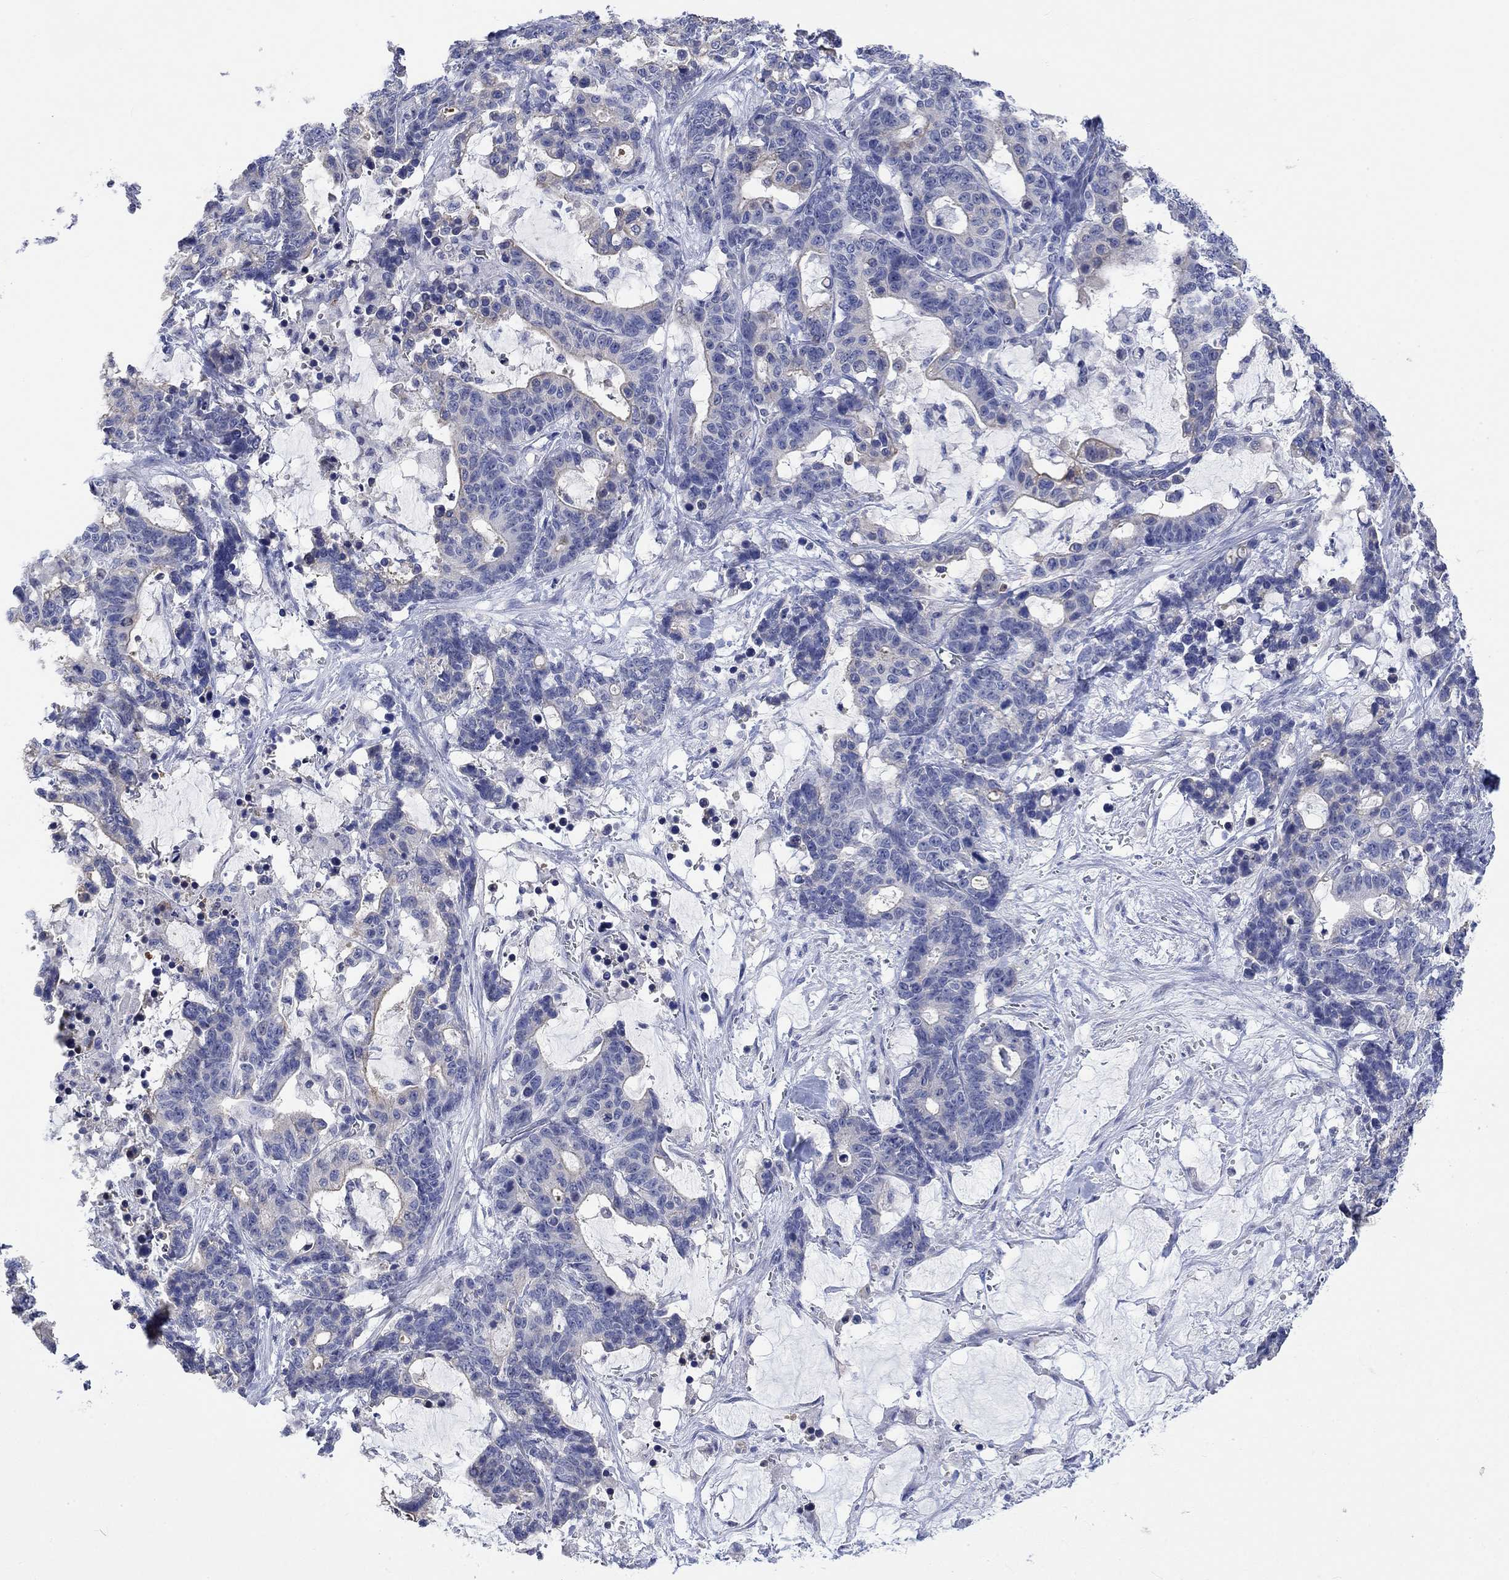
{"staining": {"intensity": "weak", "quantity": "<25%", "location": "cytoplasmic/membranous"}, "tissue": "stomach cancer", "cell_type": "Tumor cells", "image_type": "cancer", "snomed": [{"axis": "morphology", "description": "Normal tissue, NOS"}, {"axis": "morphology", "description": "Adenocarcinoma, NOS"}, {"axis": "topography", "description": "Stomach"}], "caption": "Photomicrograph shows no significant protein expression in tumor cells of stomach adenocarcinoma.", "gene": "AGRP", "patient": {"sex": "female", "age": 64}}